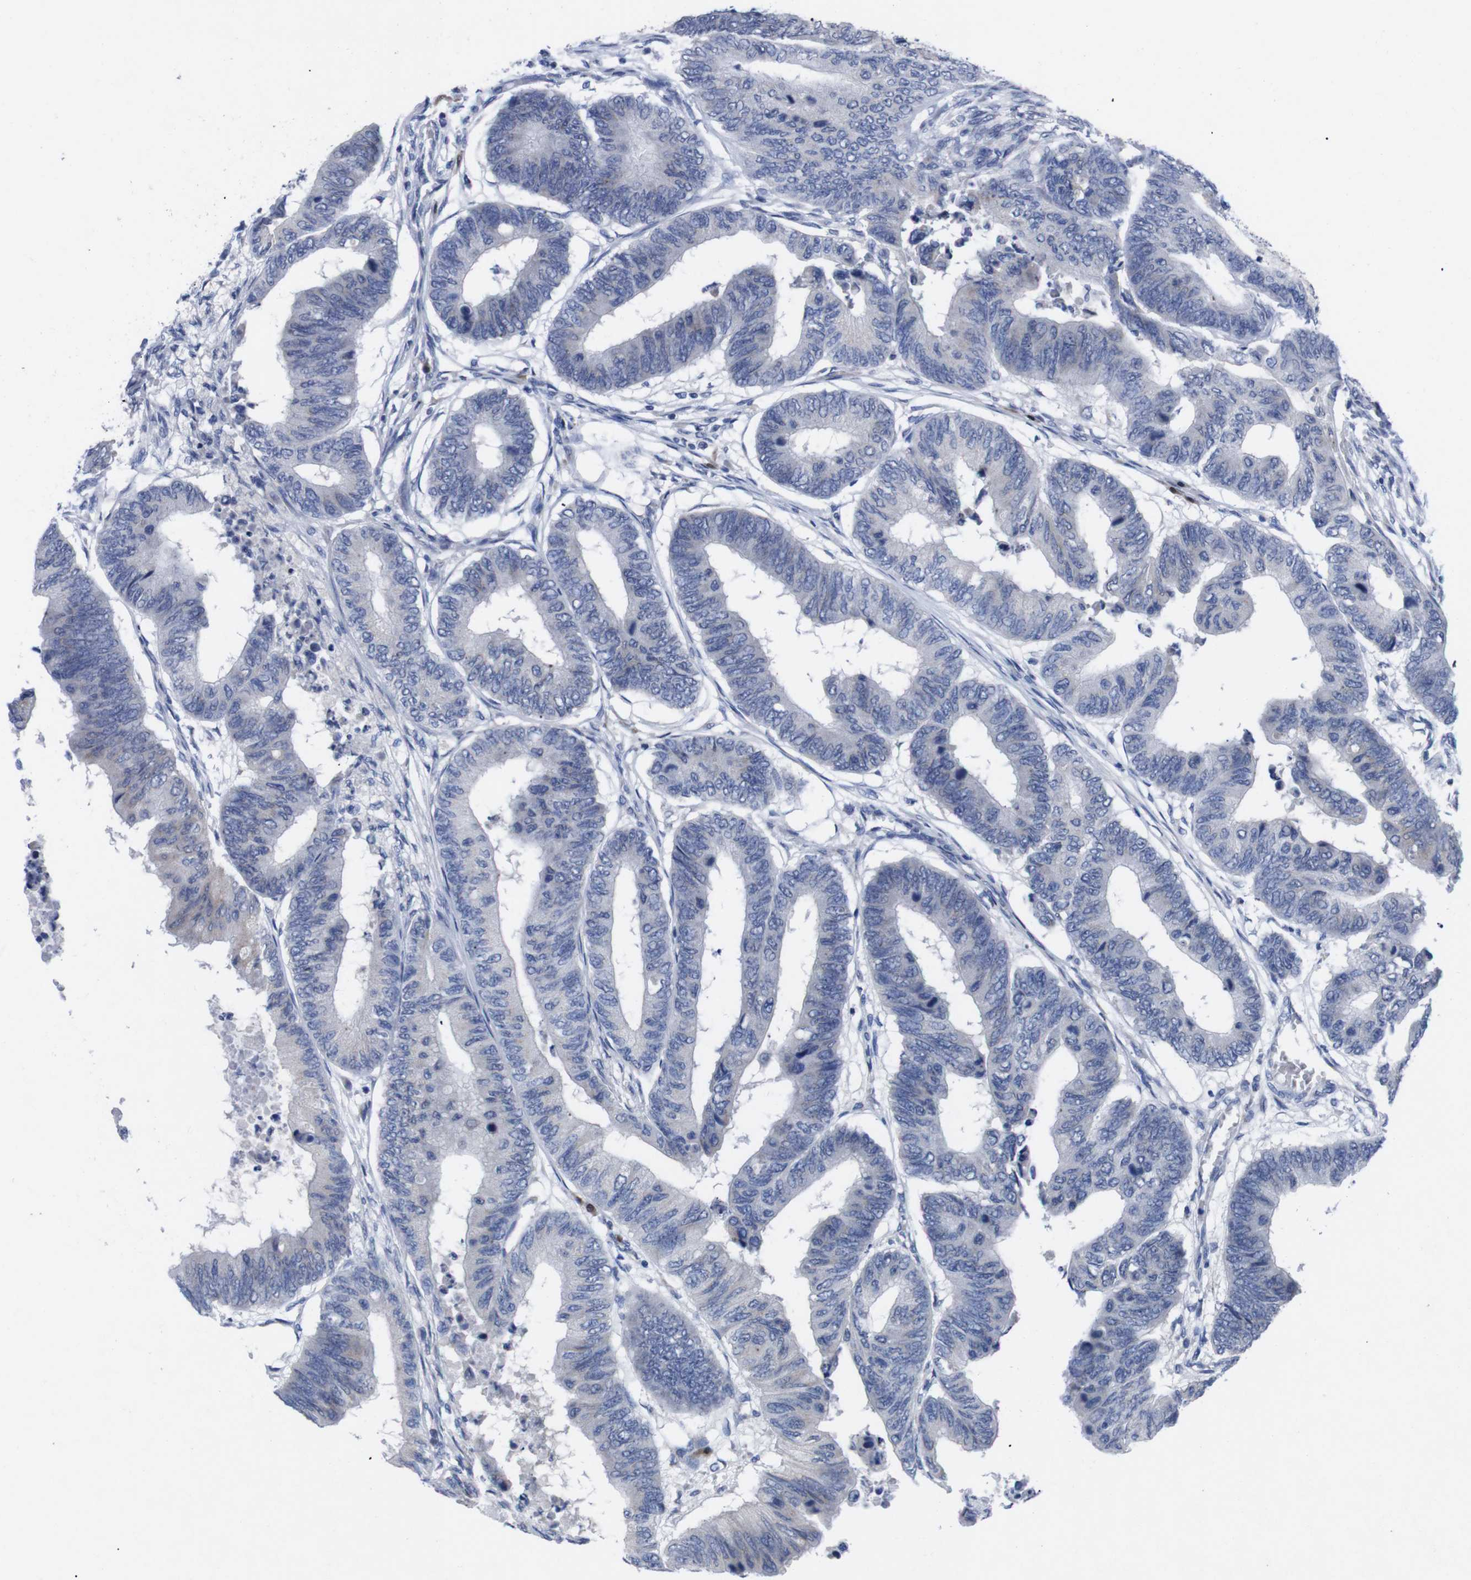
{"staining": {"intensity": "negative", "quantity": "none", "location": "none"}, "tissue": "colorectal cancer", "cell_type": "Tumor cells", "image_type": "cancer", "snomed": [{"axis": "morphology", "description": "Normal tissue, NOS"}, {"axis": "morphology", "description": "Adenocarcinoma, NOS"}, {"axis": "topography", "description": "Rectum"}, {"axis": "topography", "description": "Peripheral nerve tissue"}], "caption": "Micrograph shows no significant protein expression in tumor cells of colorectal adenocarcinoma. (DAB IHC visualized using brightfield microscopy, high magnification).", "gene": "IRF4", "patient": {"sex": "male", "age": 92}}